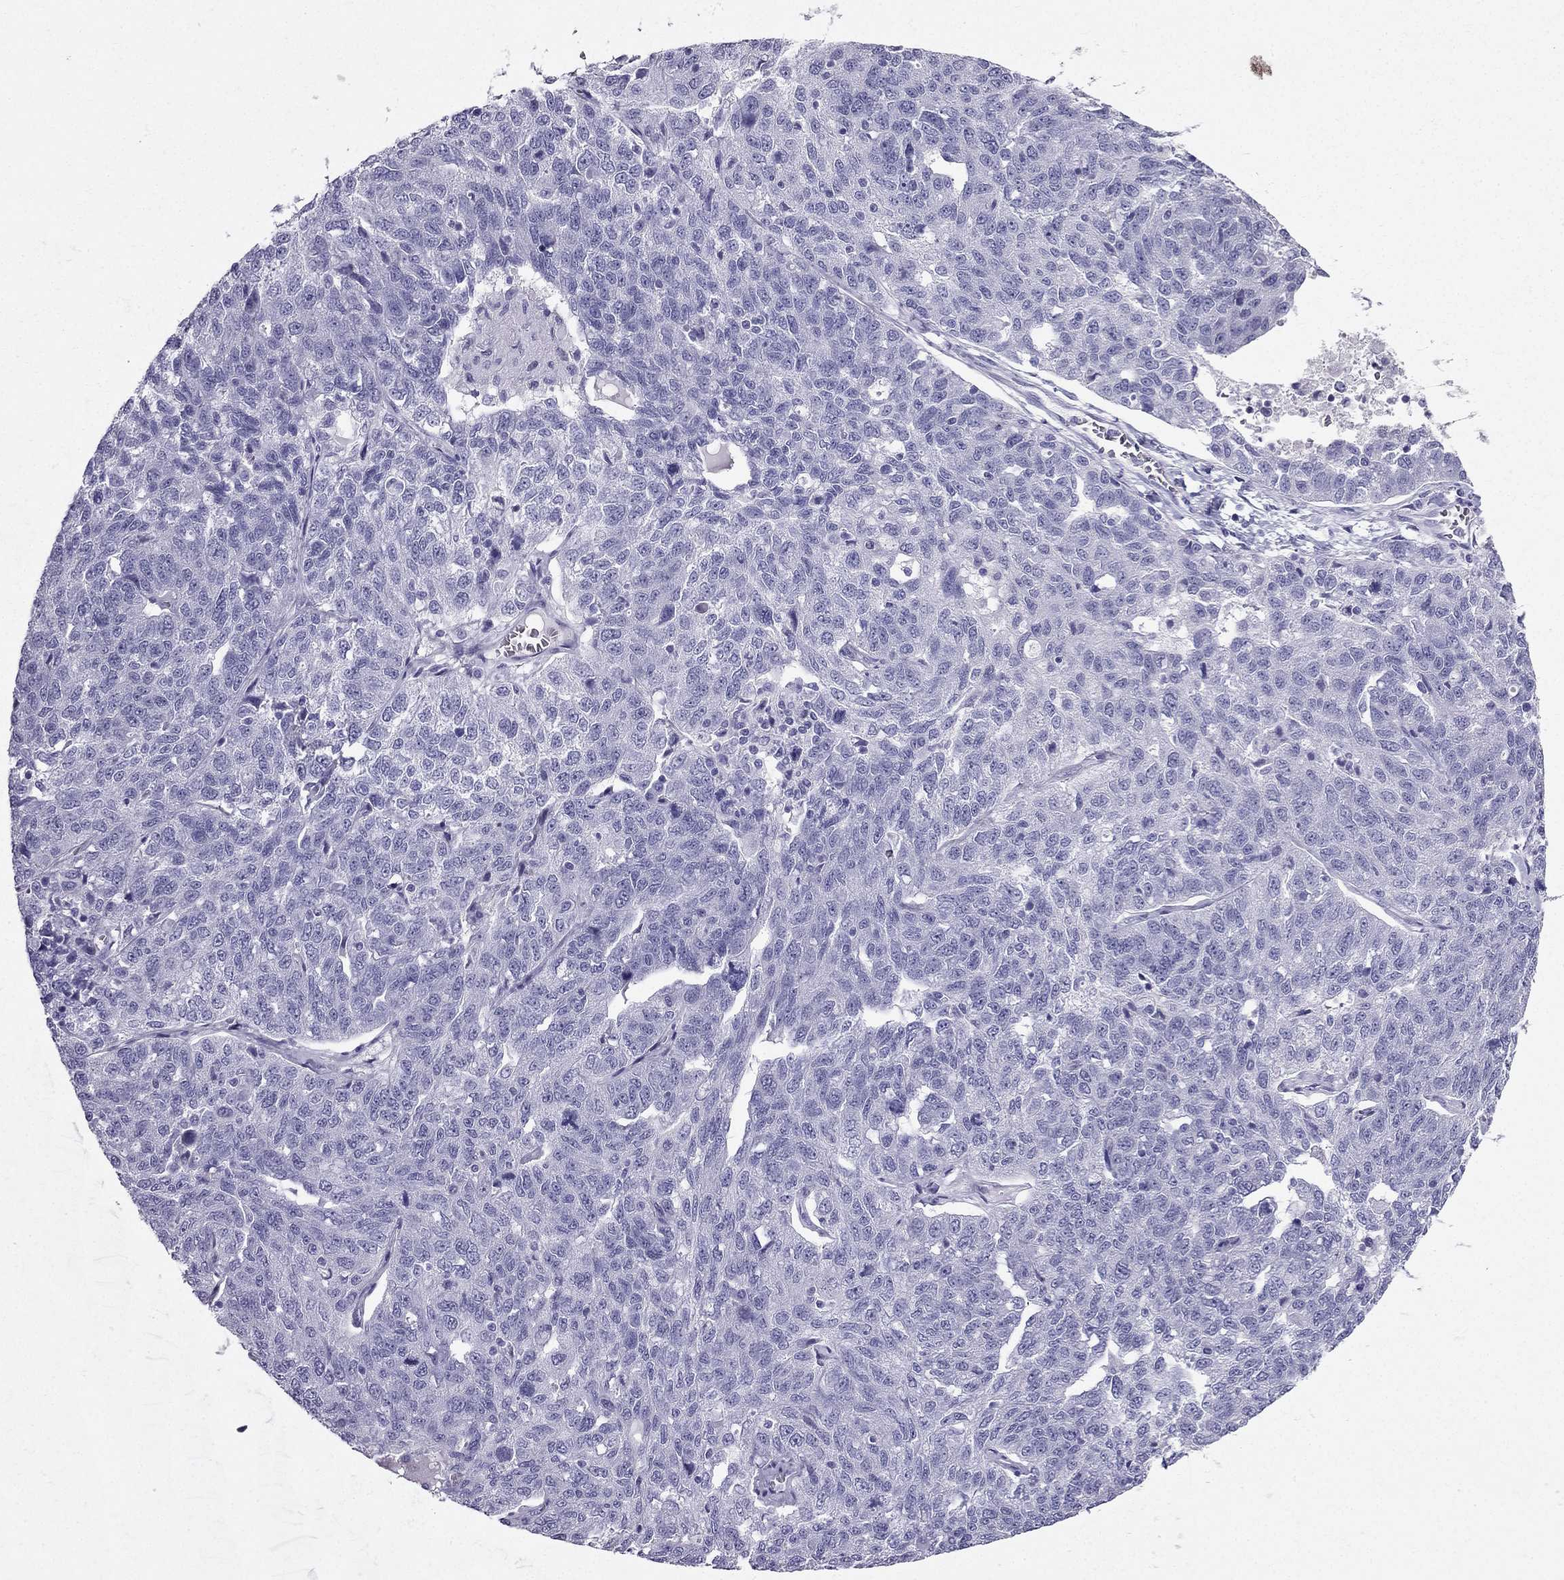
{"staining": {"intensity": "negative", "quantity": "none", "location": "none"}, "tissue": "ovarian cancer", "cell_type": "Tumor cells", "image_type": "cancer", "snomed": [{"axis": "morphology", "description": "Cystadenocarcinoma, serous, NOS"}, {"axis": "topography", "description": "Ovary"}], "caption": "High power microscopy histopathology image of an IHC image of ovarian cancer, revealing no significant positivity in tumor cells.", "gene": "TFF3", "patient": {"sex": "female", "age": 71}}